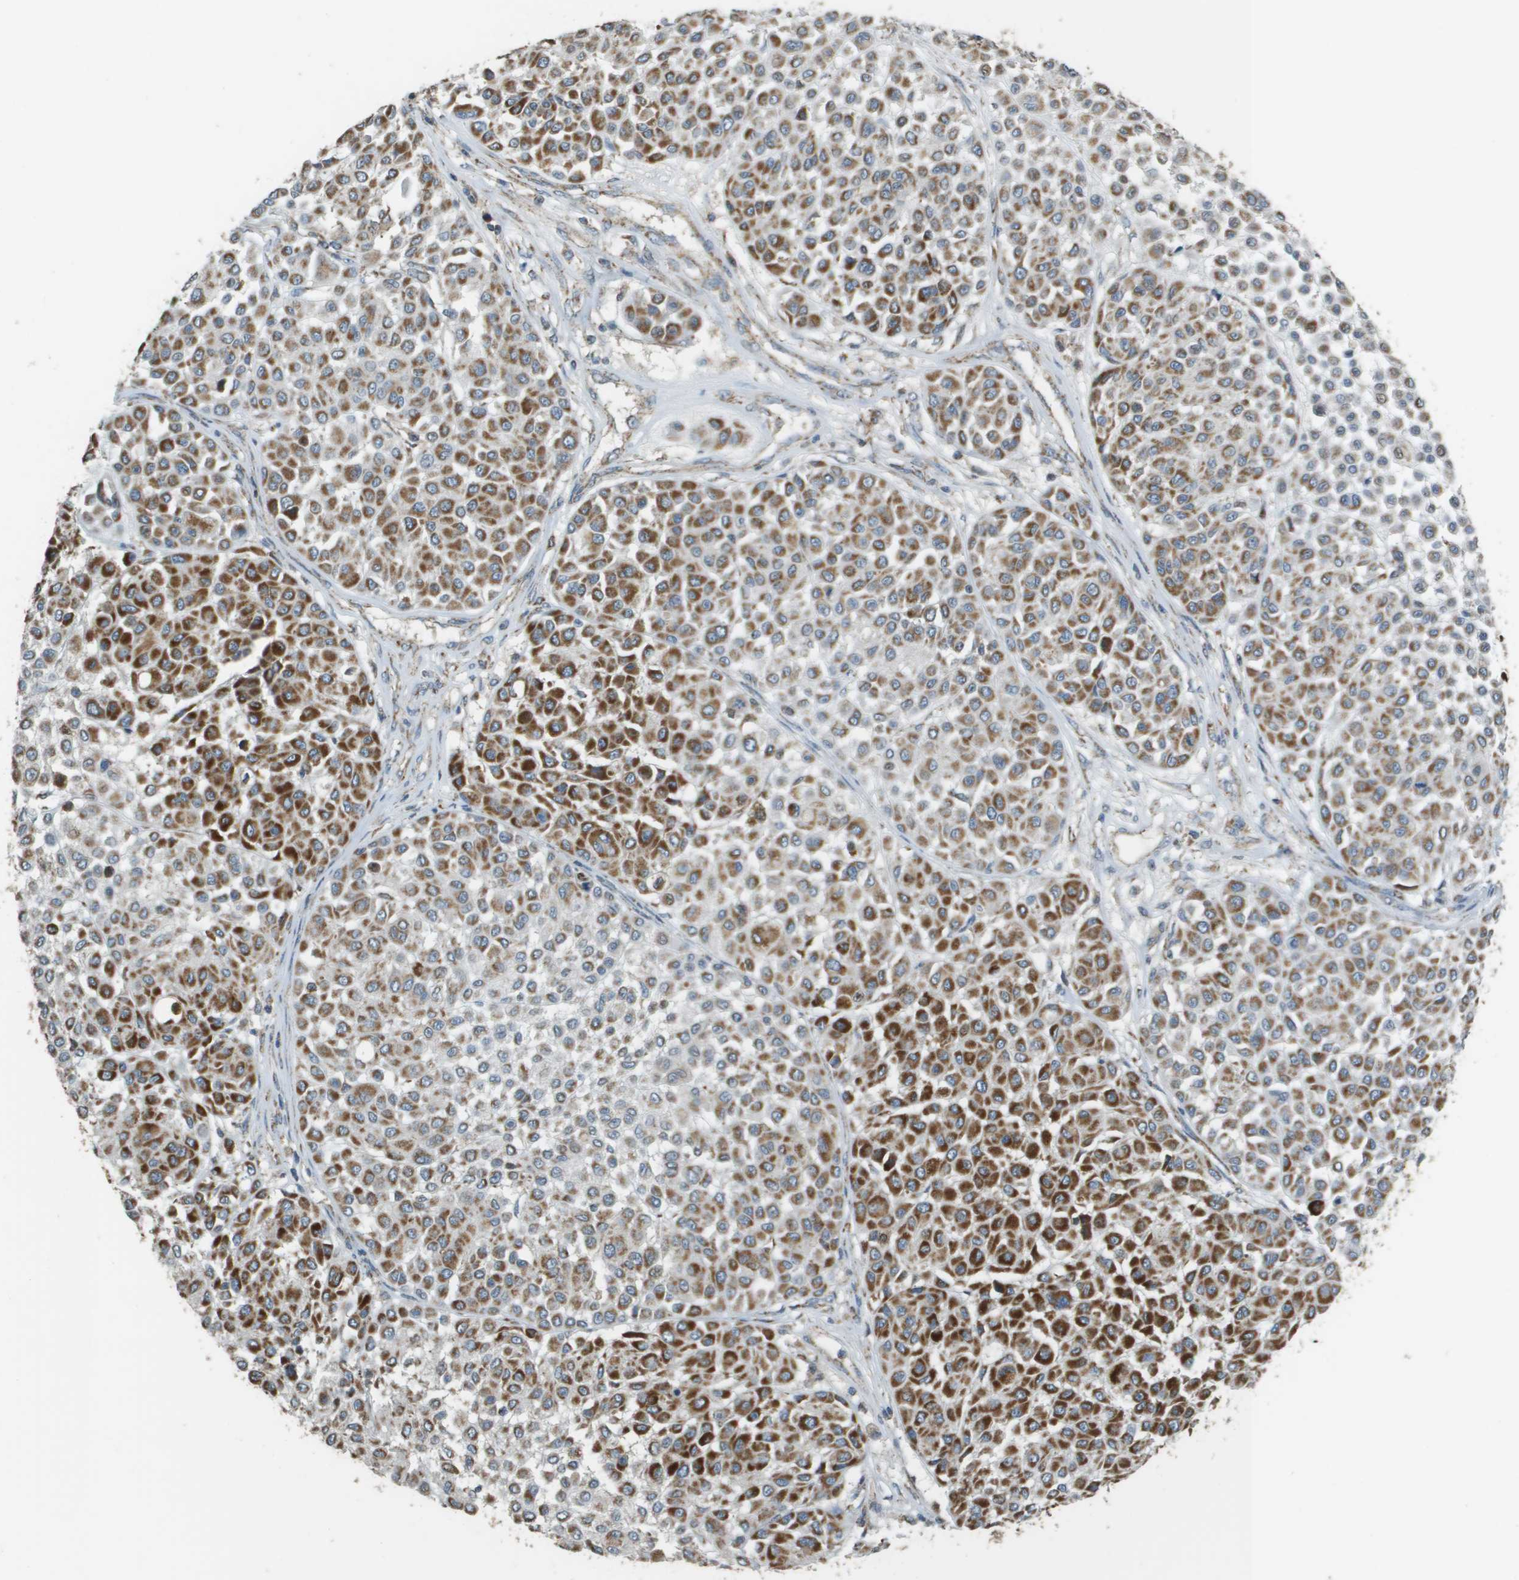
{"staining": {"intensity": "moderate", "quantity": ">75%", "location": "cytoplasmic/membranous"}, "tissue": "melanoma", "cell_type": "Tumor cells", "image_type": "cancer", "snomed": [{"axis": "morphology", "description": "Malignant melanoma, Metastatic site"}, {"axis": "topography", "description": "Soft tissue"}], "caption": "Melanoma stained for a protein reveals moderate cytoplasmic/membranous positivity in tumor cells. (DAB = brown stain, brightfield microscopy at high magnification).", "gene": "FH", "patient": {"sex": "male", "age": 41}}